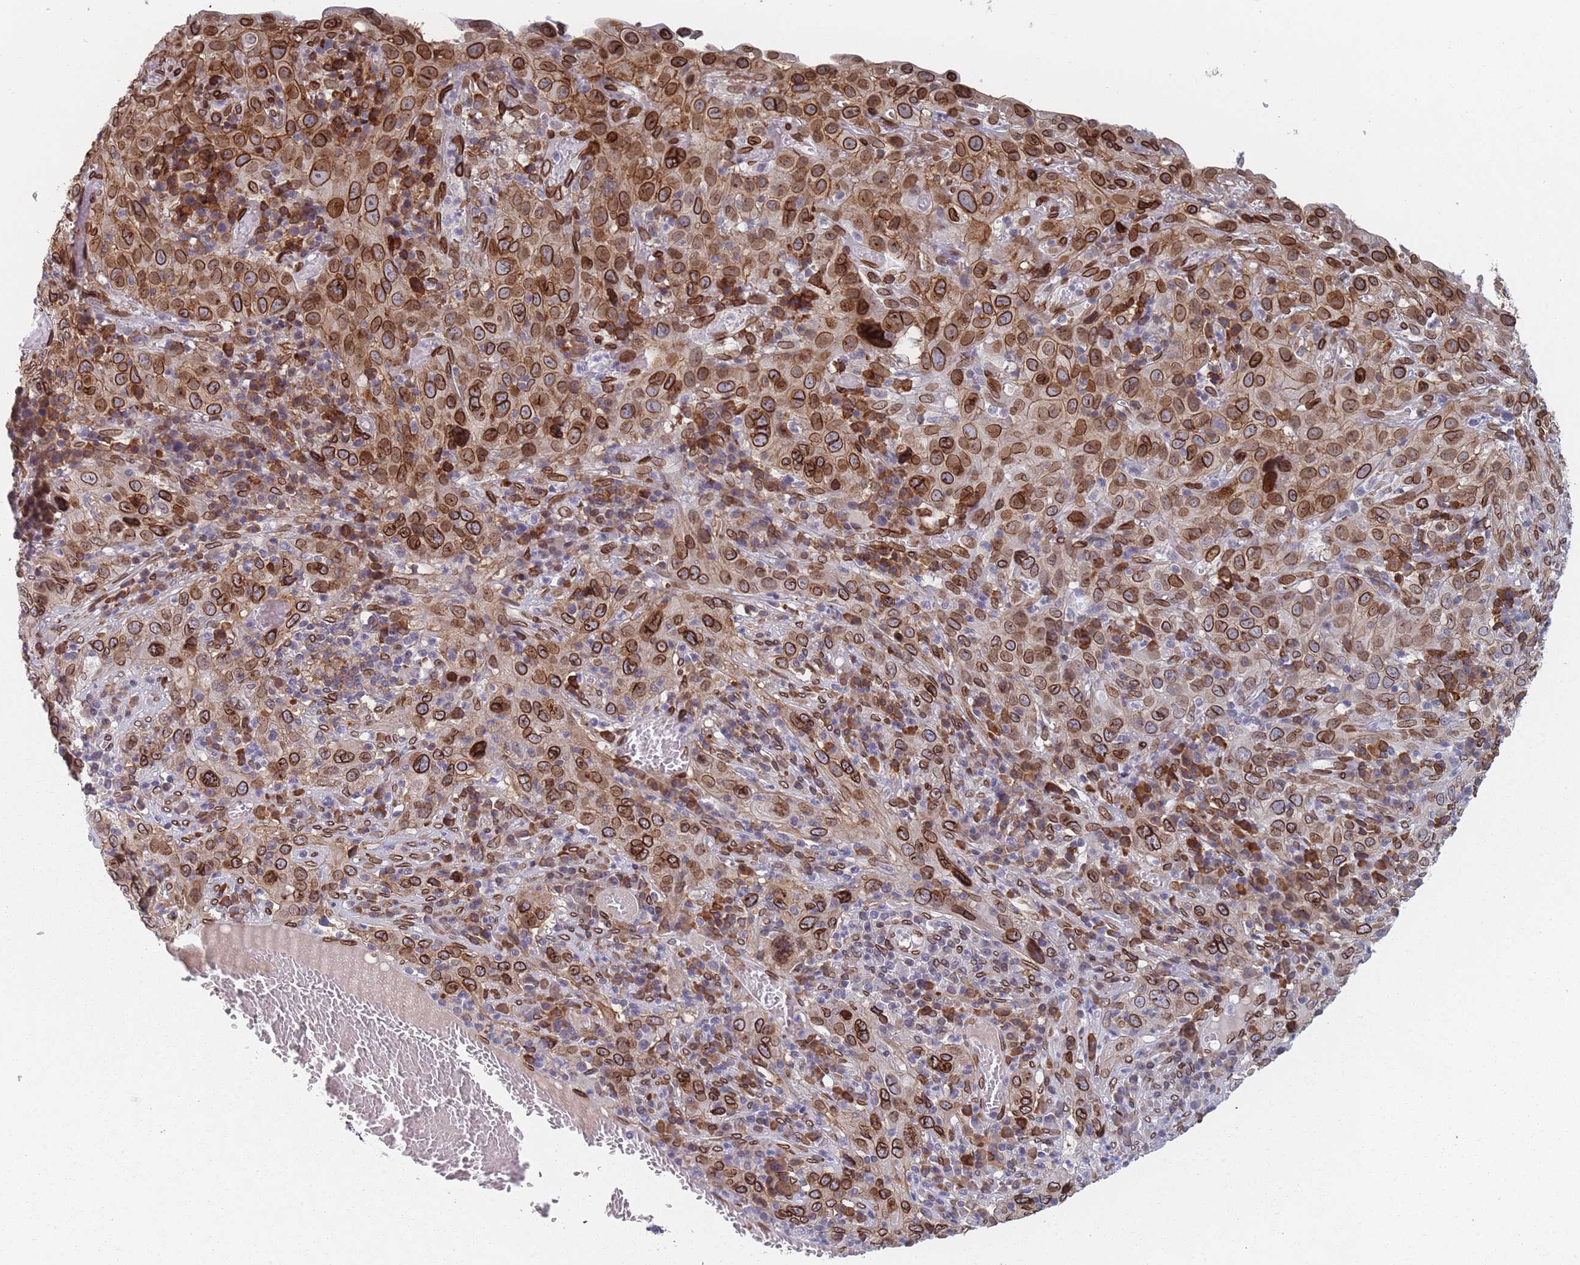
{"staining": {"intensity": "strong", "quantity": ">75%", "location": "cytoplasmic/membranous,nuclear"}, "tissue": "cervical cancer", "cell_type": "Tumor cells", "image_type": "cancer", "snomed": [{"axis": "morphology", "description": "Squamous cell carcinoma, NOS"}, {"axis": "topography", "description": "Cervix"}], "caption": "Protein expression analysis of squamous cell carcinoma (cervical) displays strong cytoplasmic/membranous and nuclear staining in about >75% of tumor cells. (DAB (3,3'-diaminobenzidine) IHC, brown staining for protein, blue staining for nuclei).", "gene": "ZBTB1", "patient": {"sex": "female", "age": 46}}